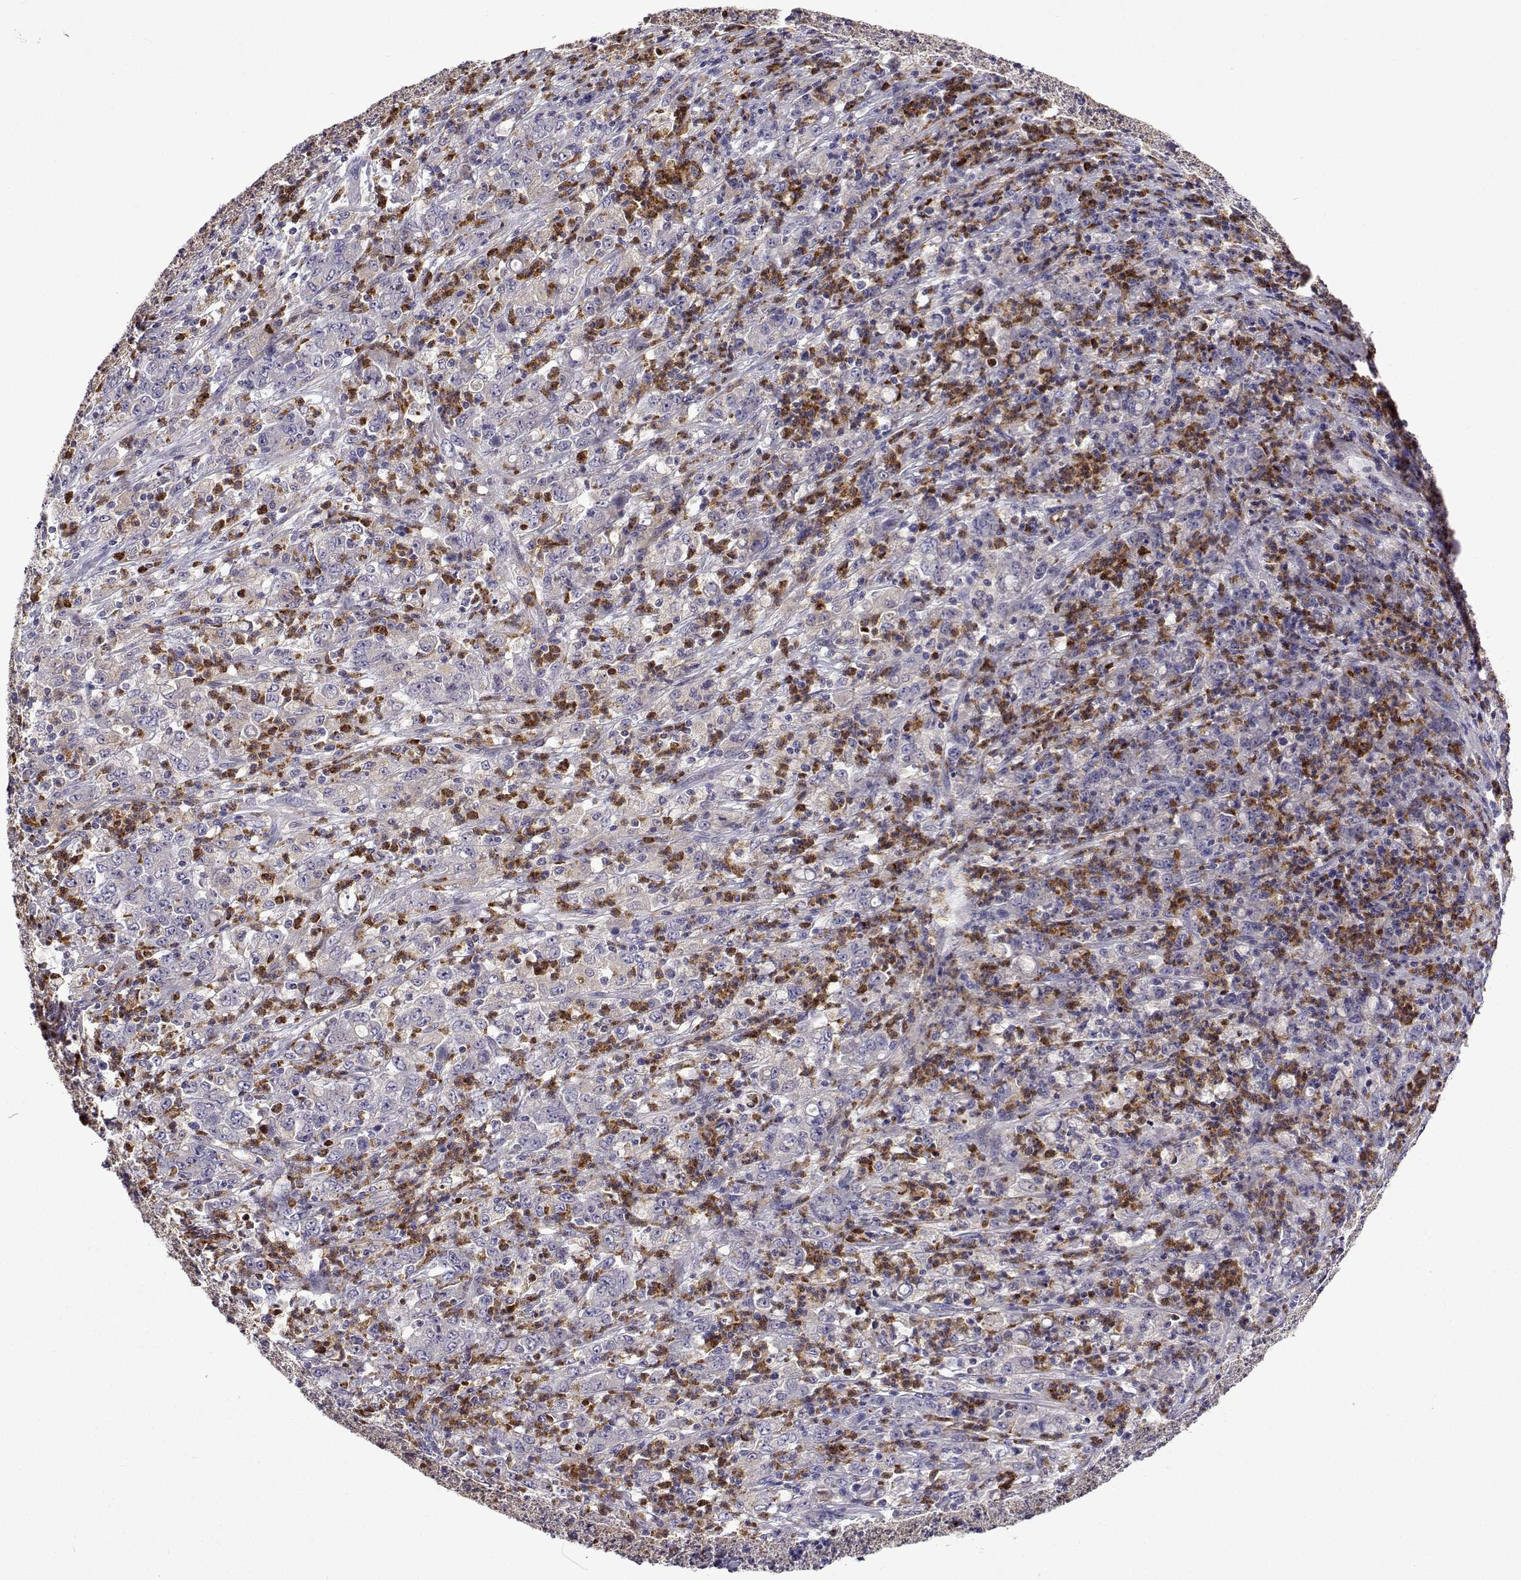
{"staining": {"intensity": "negative", "quantity": "none", "location": "none"}, "tissue": "stomach cancer", "cell_type": "Tumor cells", "image_type": "cancer", "snomed": [{"axis": "morphology", "description": "Adenocarcinoma, NOS"}, {"axis": "topography", "description": "Stomach, lower"}], "caption": "IHC image of neoplastic tissue: stomach adenocarcinoma stained with DAB reveals no significant protein expression in tumor cells.", "gene": "SULT2A1", "patient": {"sex": "female", "age": 71}}